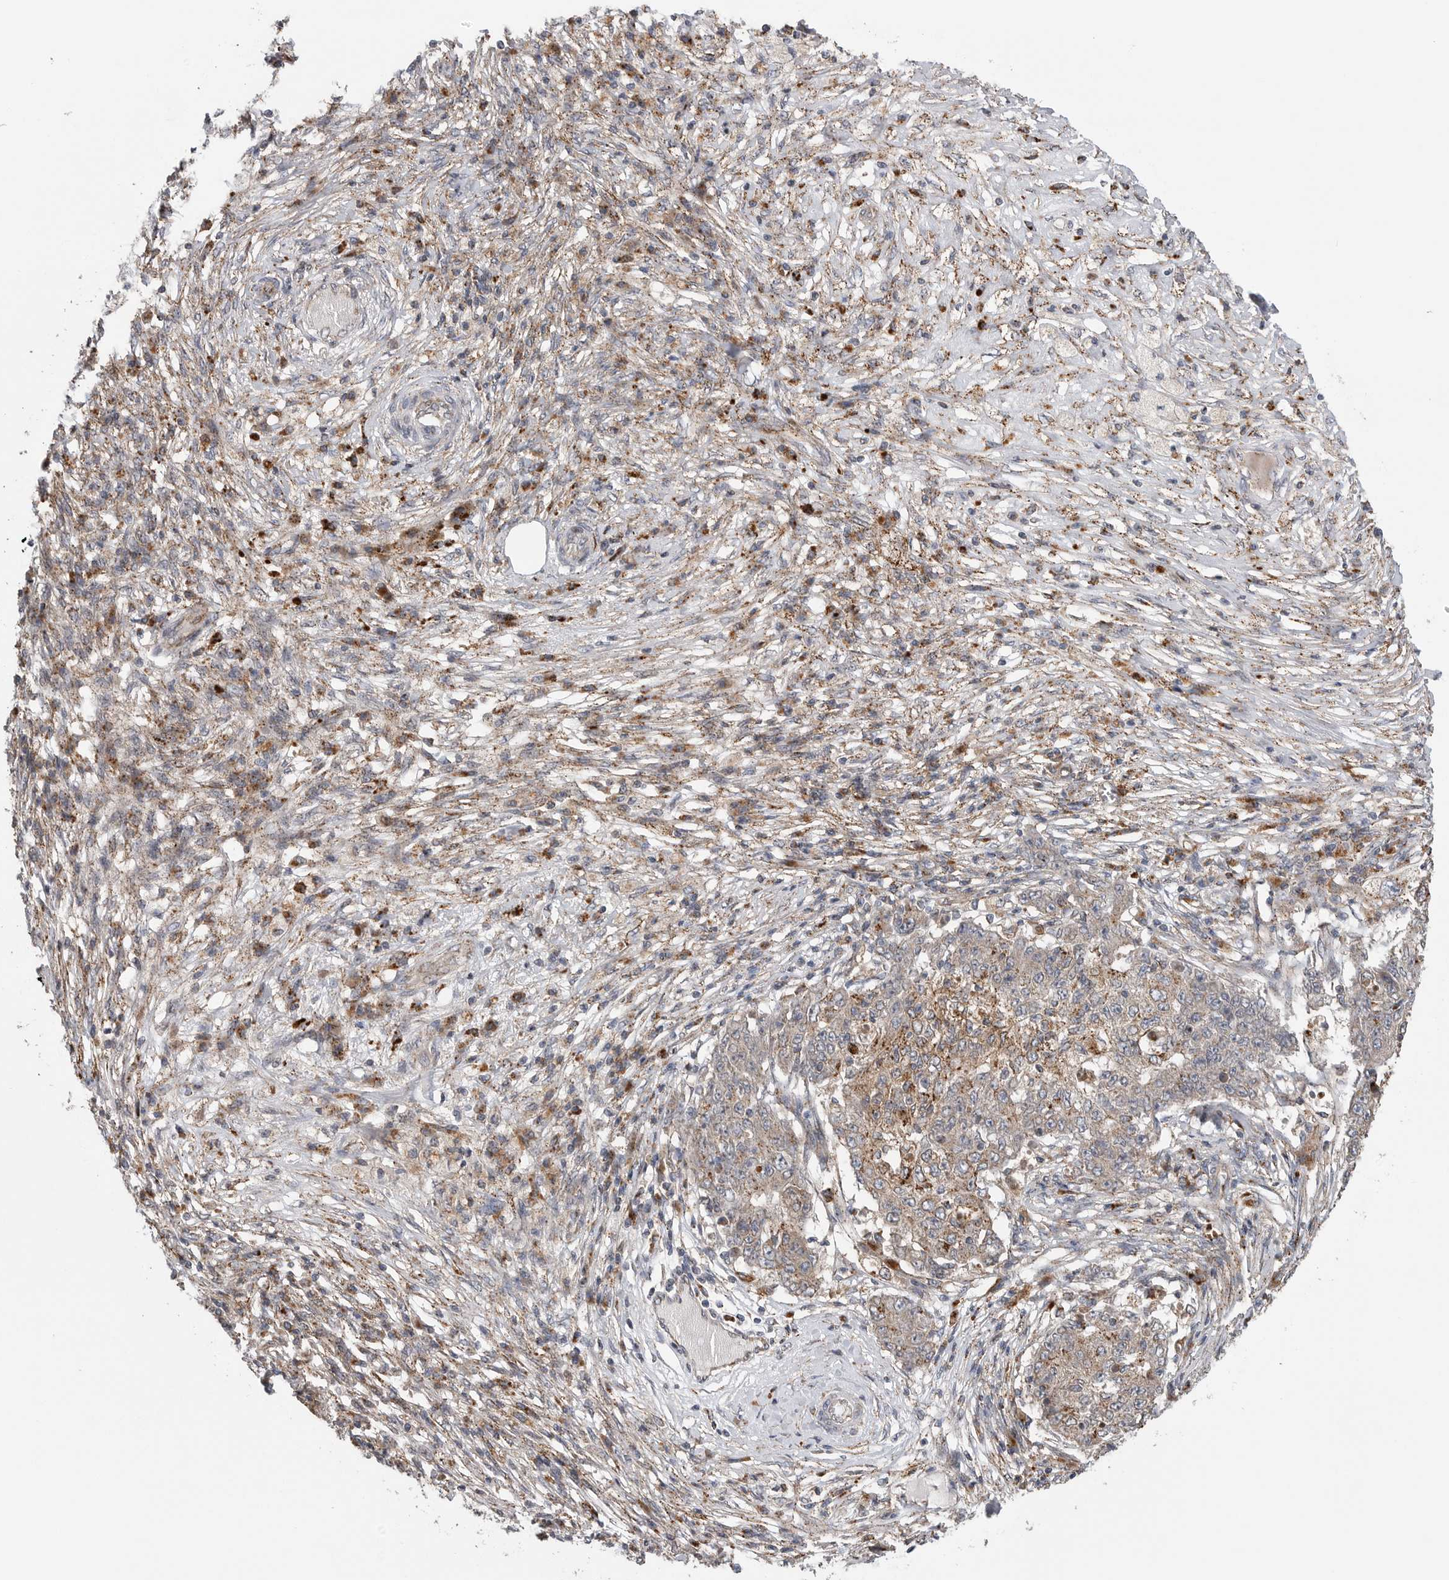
{"staining": {"intensity": "strong", "quantity": ">75%", "location": "cytoplasmic/membranous"}, "tissue": "ovarian cancer", "cell_type": "Tumor cells", "image_type": "cancer", "snomed": [{"axis": "morphology", "description": "Carcinoma, endometroid"}, {"axis": "topography", "description": "Ovary"}], "caption": "Ovarian cancer (endometroid carcinoma) was stained to show a protein in brown. There is high levels of strong cytoplasmic/membranous staining in about >75% of tumor cells. (Brightfield microscopy of DAB IHC at high magnification).", "gene": "GALNS", "patient": {"sex": "female", "age": 42}}